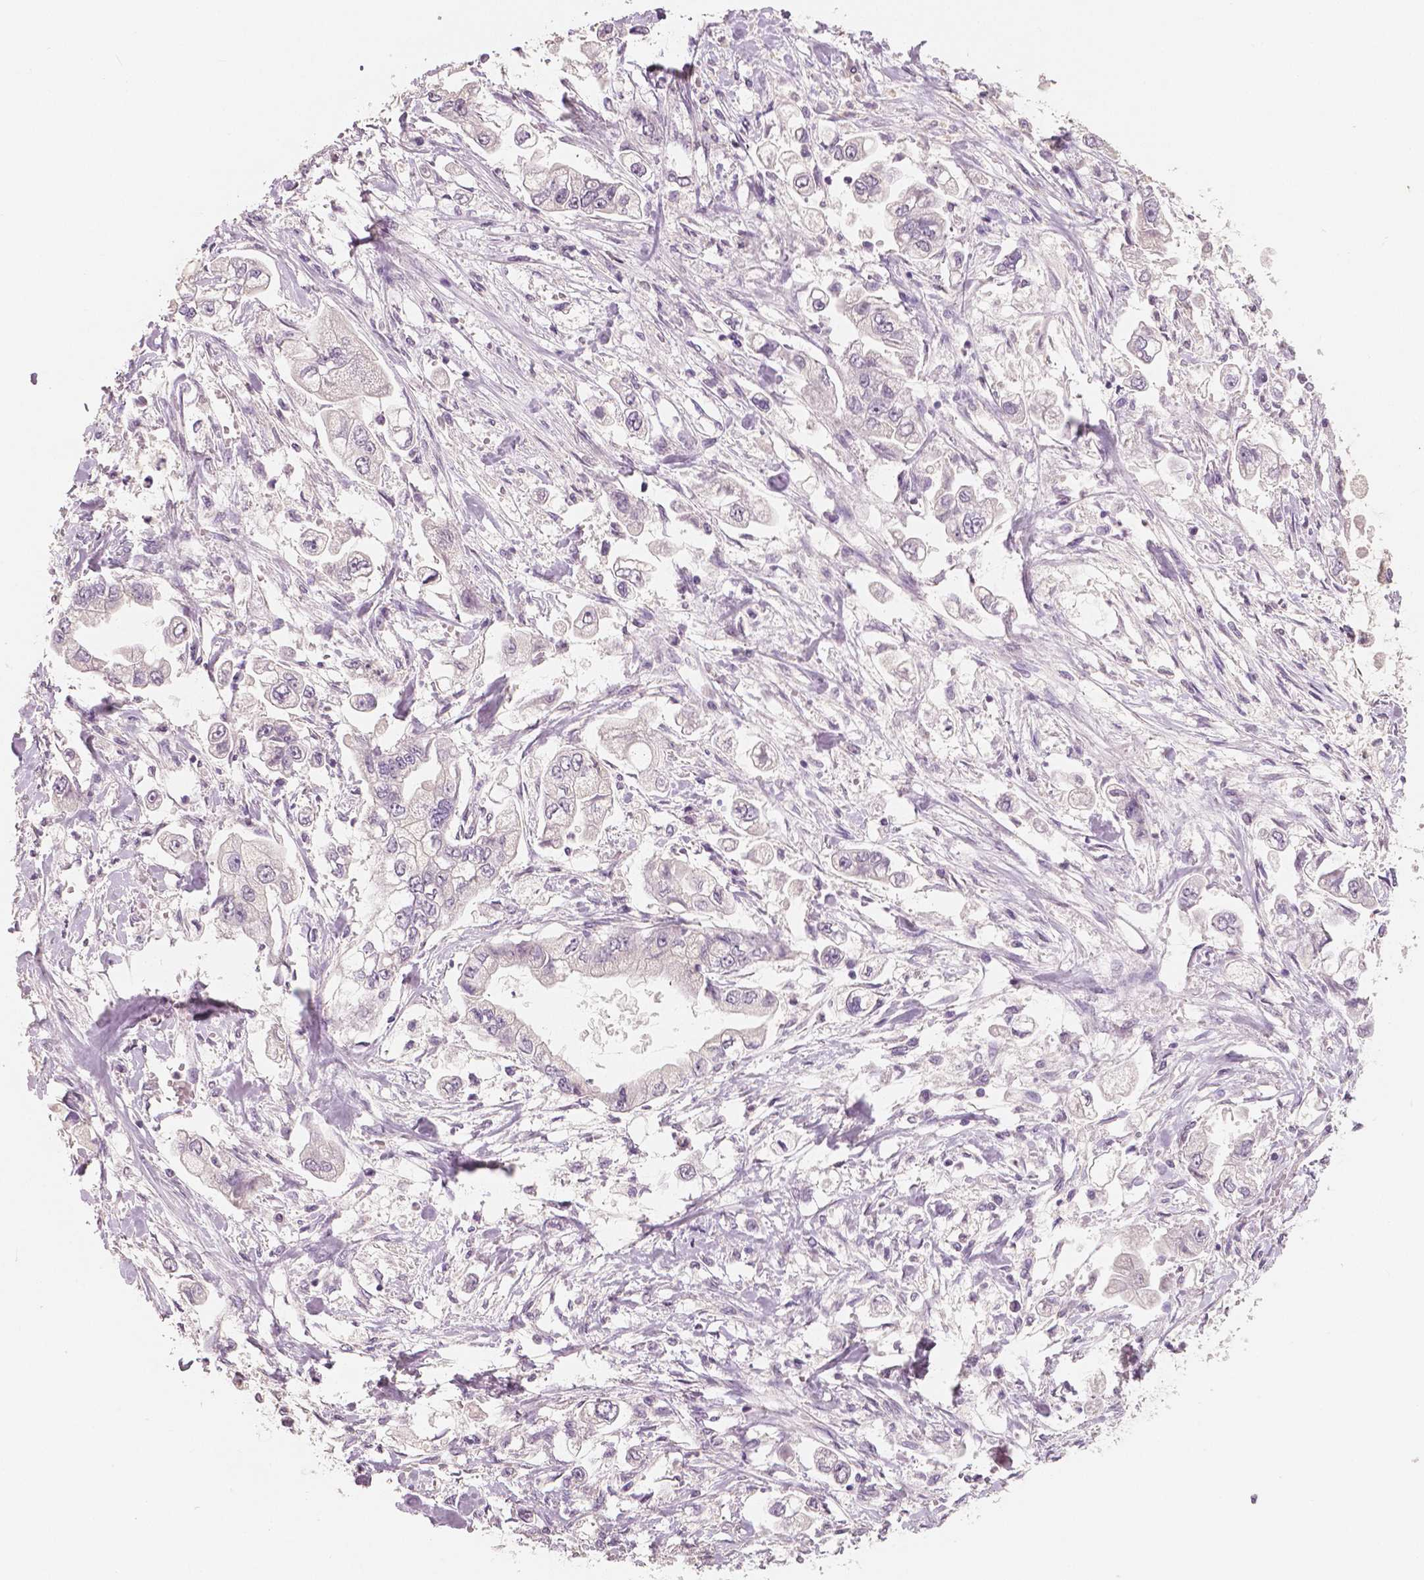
{"staining": {"intensity": "negative", "quantity": "none", "location": "none"}, "tissue": "stomach cancer", "cell_type": "Tumor cells", "image_type": "cancer", "snomed": [{"axis": "morphology", "description": "Adenocarcinoma, NOS"}, {"axis": "topography", "description": "Stomach"}], "caption": "The image reveals no staining of tumor cells in stomach cancer.", "gene": "NECAB1", "patient": {"sex": "male", "age": 62}}